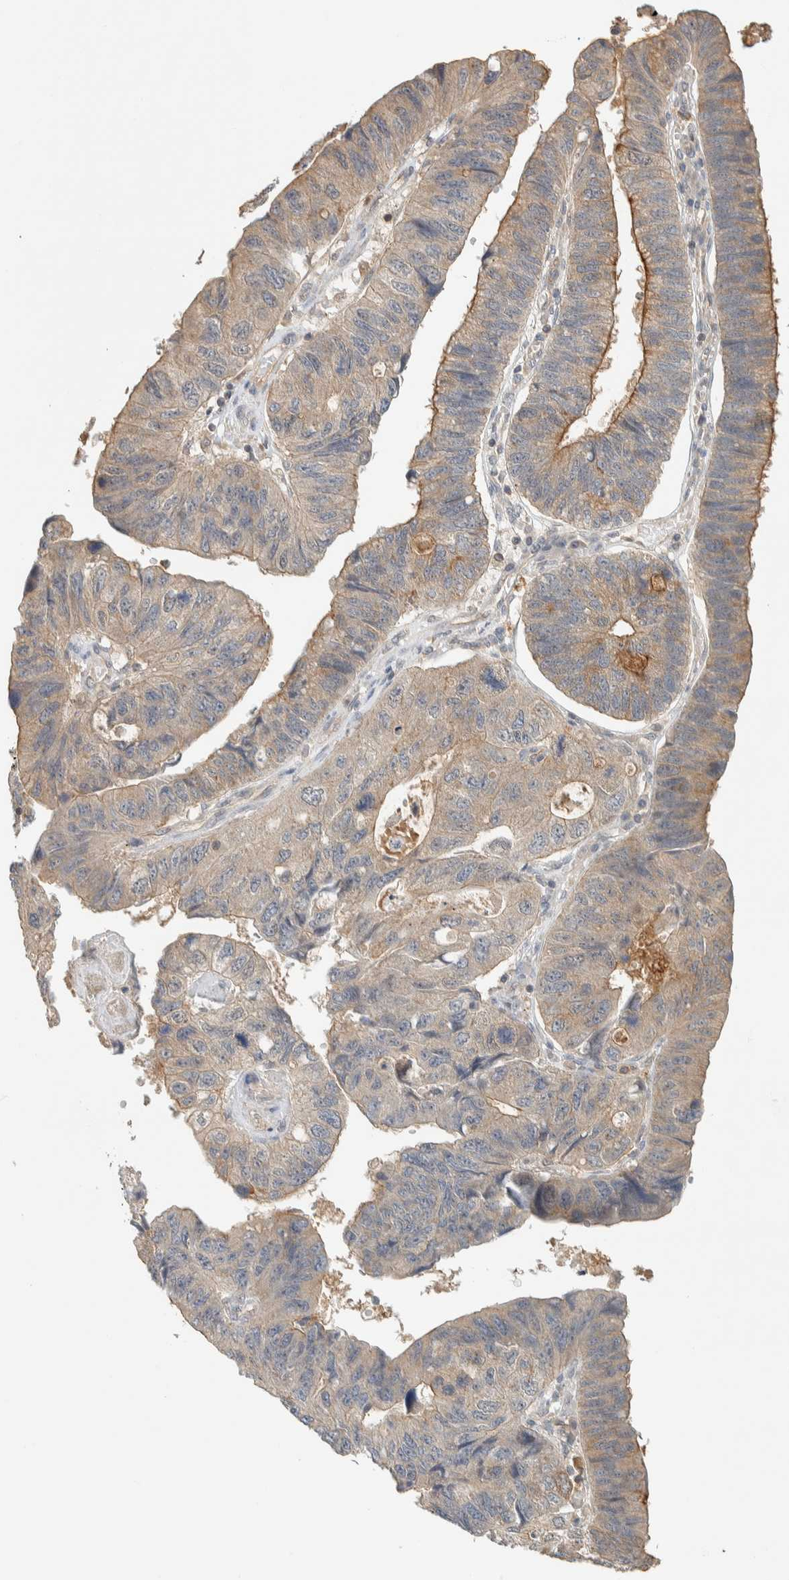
{"staining": {"intensity": "moderate", "quantity": "<25%", "location": "cytoplasmic/membranous"}, "tissue": "stomach cancer", "cell_type": "Tumor cells", "image_type": "cancer", "snomed": [{"axis": "morphology", "description": "Adenocarcinoma, NOS"}, {"axis": "topography", "description": "Stomach"}], "caption": "Approximately <25% of tumor cells in human adenocarcinoma (stomach) demonstrate moderate cytoplasmic/membranous protein positivity as visualized by brown immunohistochemical staining.", "gene": "RAB11FIP1", "patient": {"sex": "male", "age": 59}}